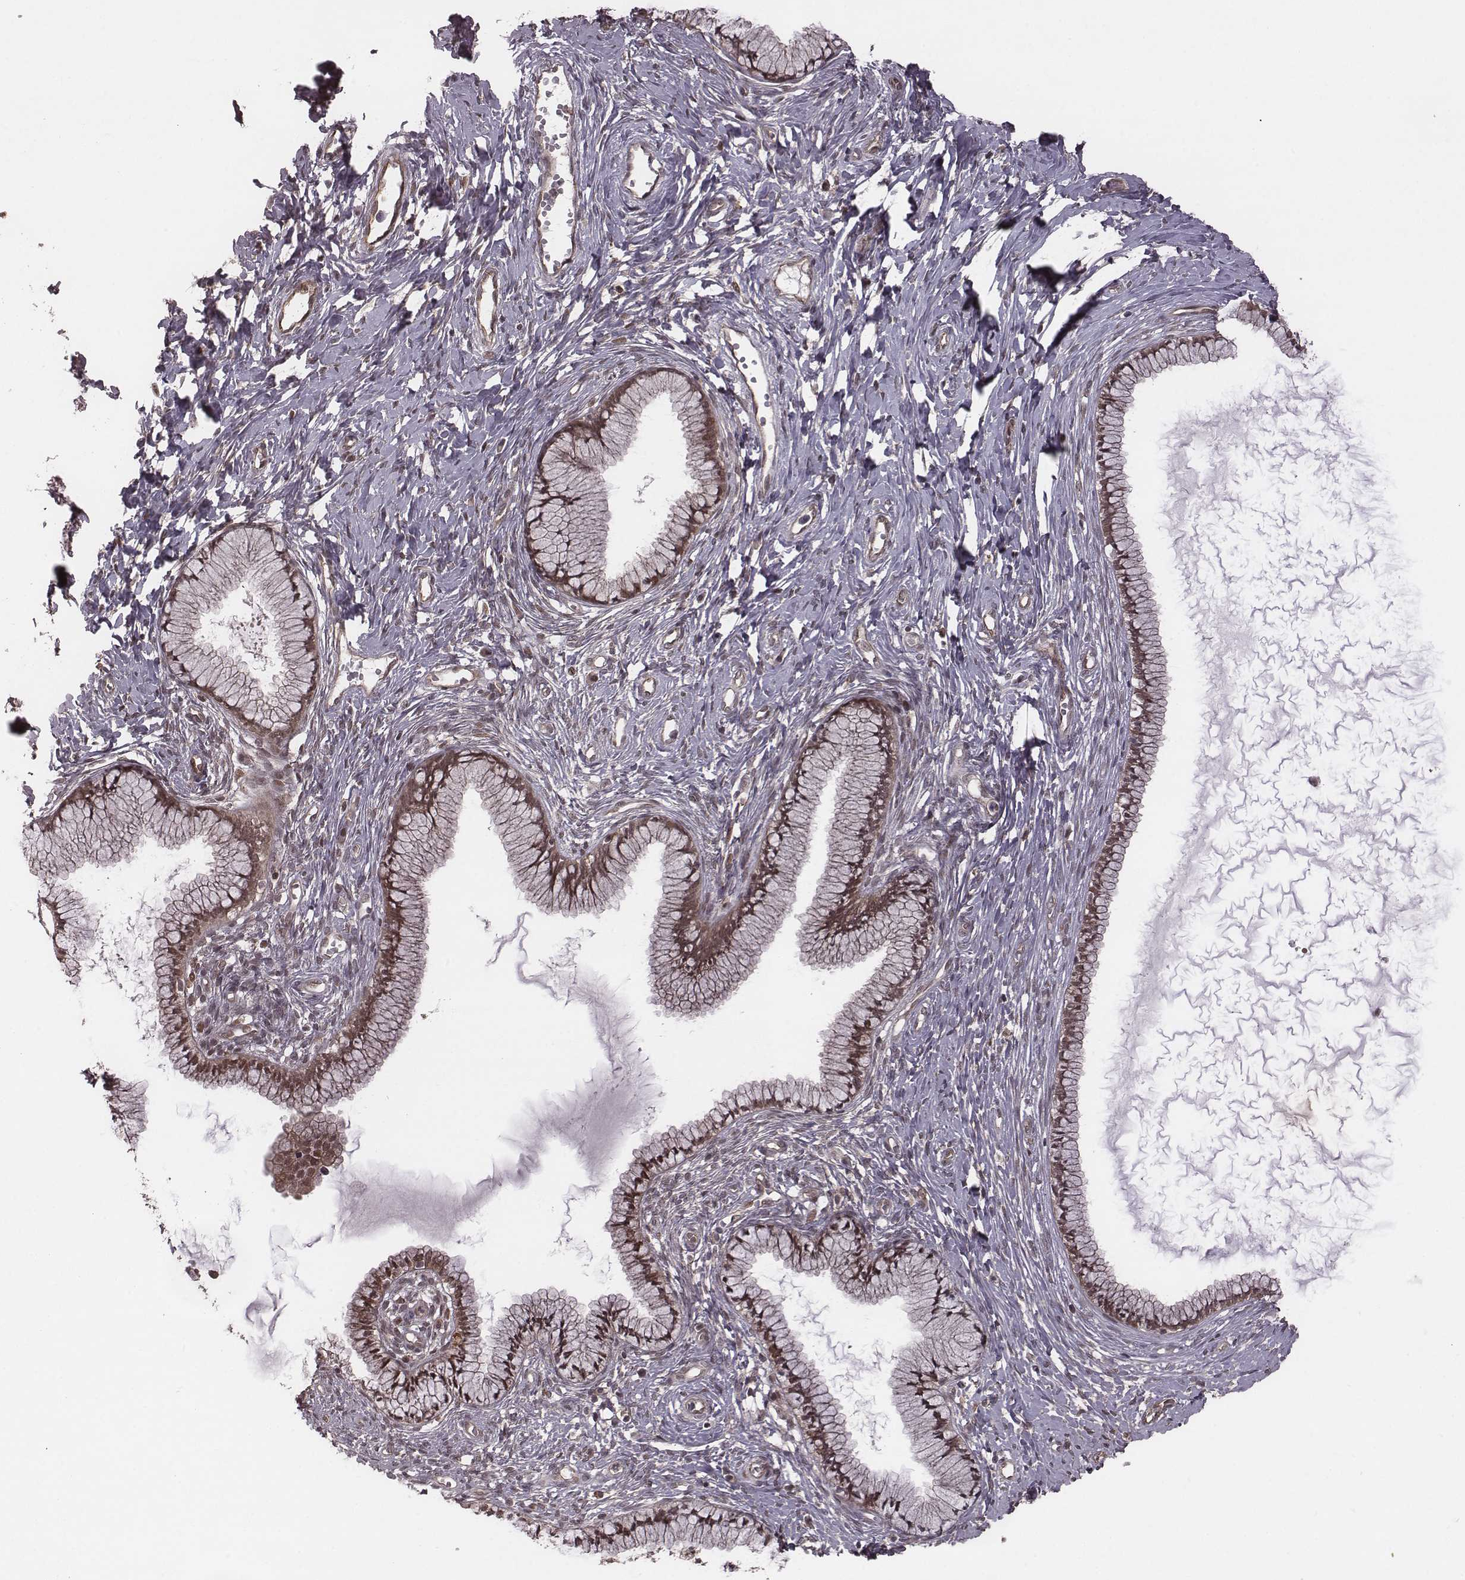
{"staining": {"intensity": "moderate", "quantity": ">75%", "location": "nuclear"}, "tissue": "cervix", "cell_type": "Glandular cells", "image_type": "normal", "snomed": [{"axis": "morphology", "description": "Normal tissue, NOS"}, {"axis": "topography", "description": "Cervix"}], "caption": "Immunohistochemistry staining of benign cervix, which exhibits medium levels of moderate nuclear positivity in about >75% of glandular cells indicating moderate nuclear protein staining. The staining was performed using DAB (3,3'-diaminobenzidine) (brown) for protein detection and nuclei were counterstained in hematoxylin (blue).", "gene": "RPL3", "patient": {"sex": "female", "age": 40}}